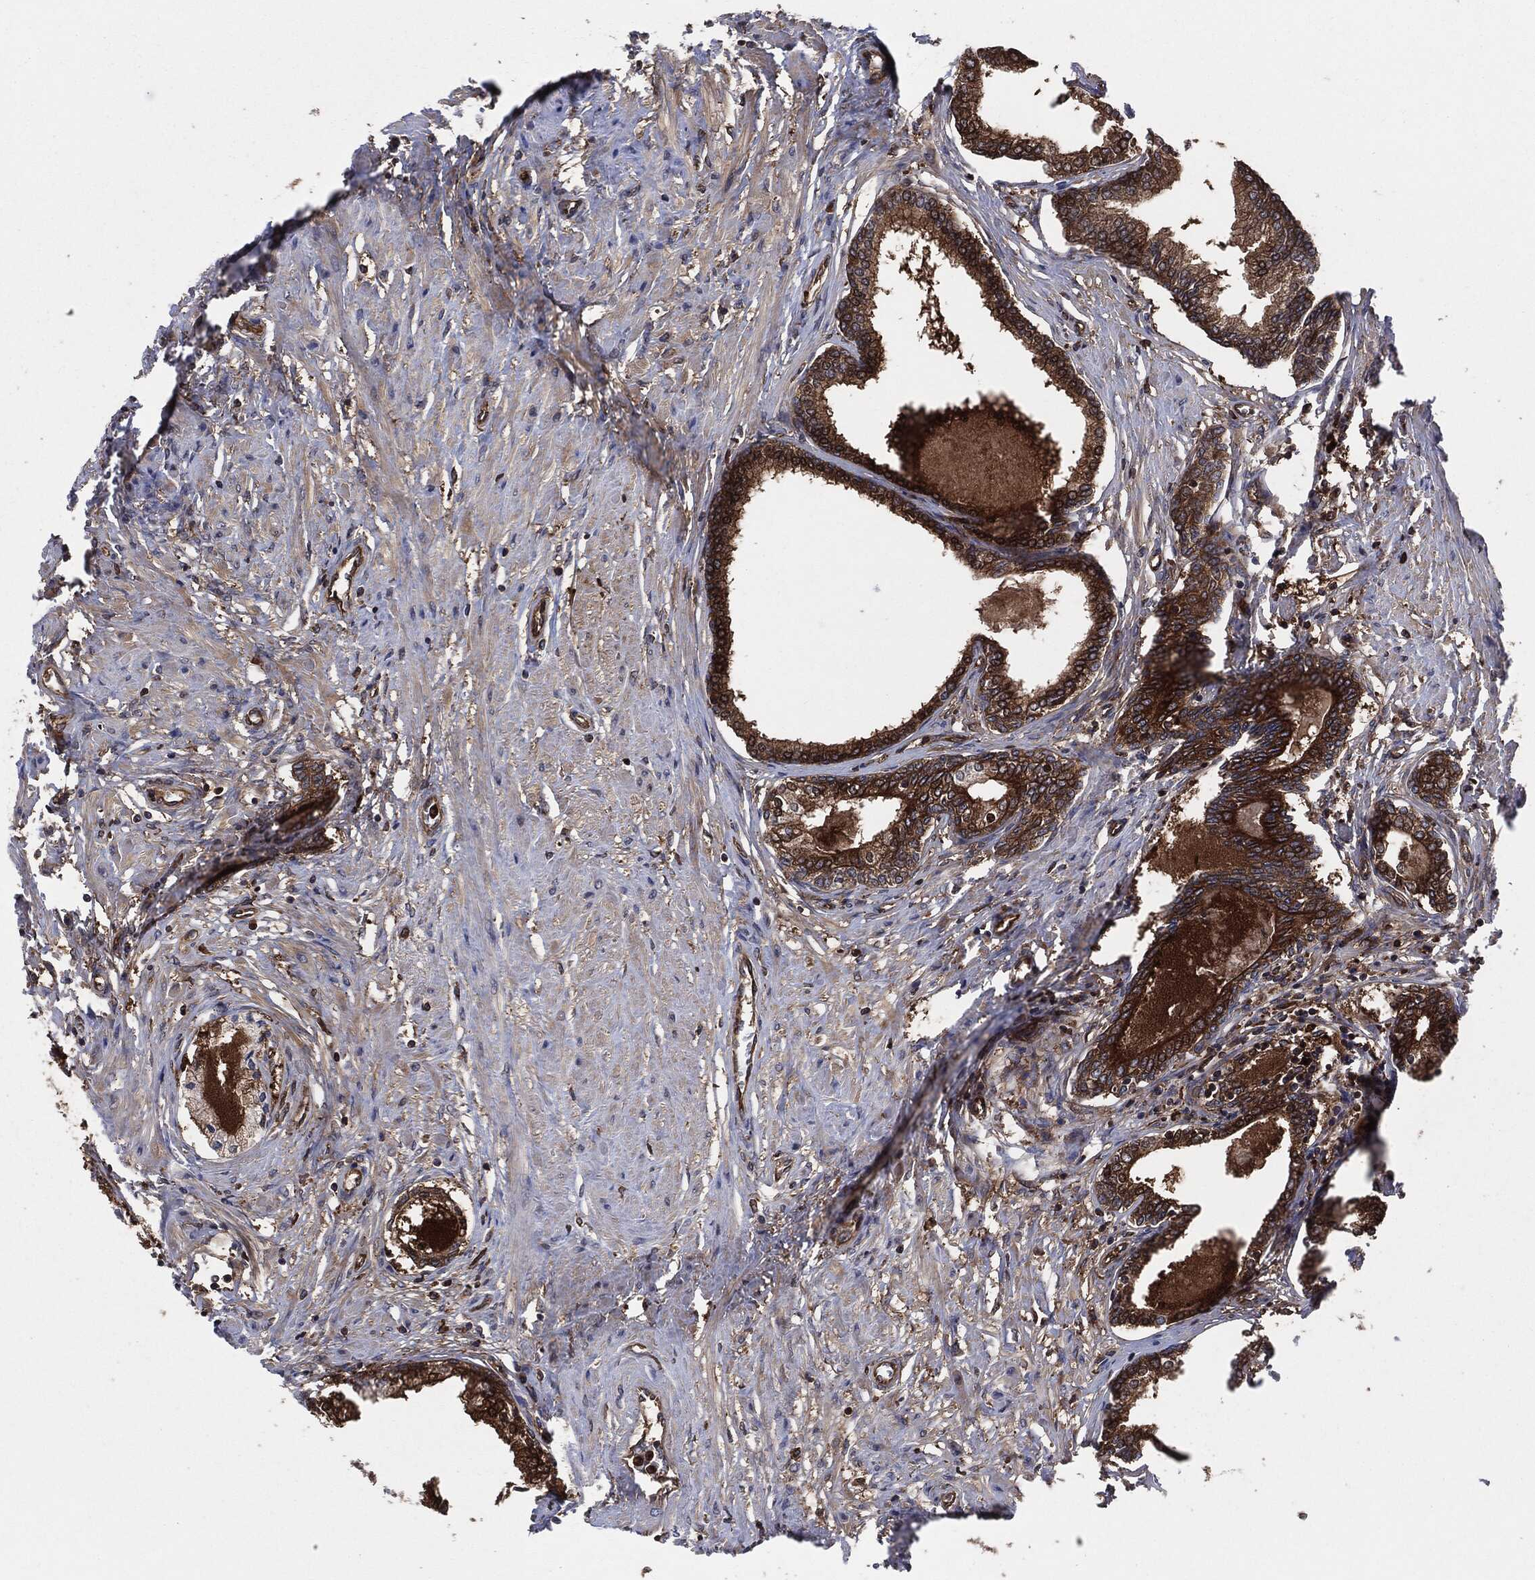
{"staining": {"intensity": "strong", "quantity": ">75%", "location": "cytoplasmic/membranous"}, "tissue": "prostate cancer", "cell_type": "Tumor cells", "image_type": "cancer", "snomed": [{"axis": "morphology", "description": "Adenocarcinoma, Low grade"}, {"axis": "topography", "description": "Prostate and seminal vesicle, NOS"}], "caption": "A photomicrograph of prostate adenocarcinoma (low-grade) stained for a protein displays strong cytoplasmic/membranous brown staining in tumor cells.", "gene": "XPNPEP1", "patient": {"sex": "male", "age": 61}}